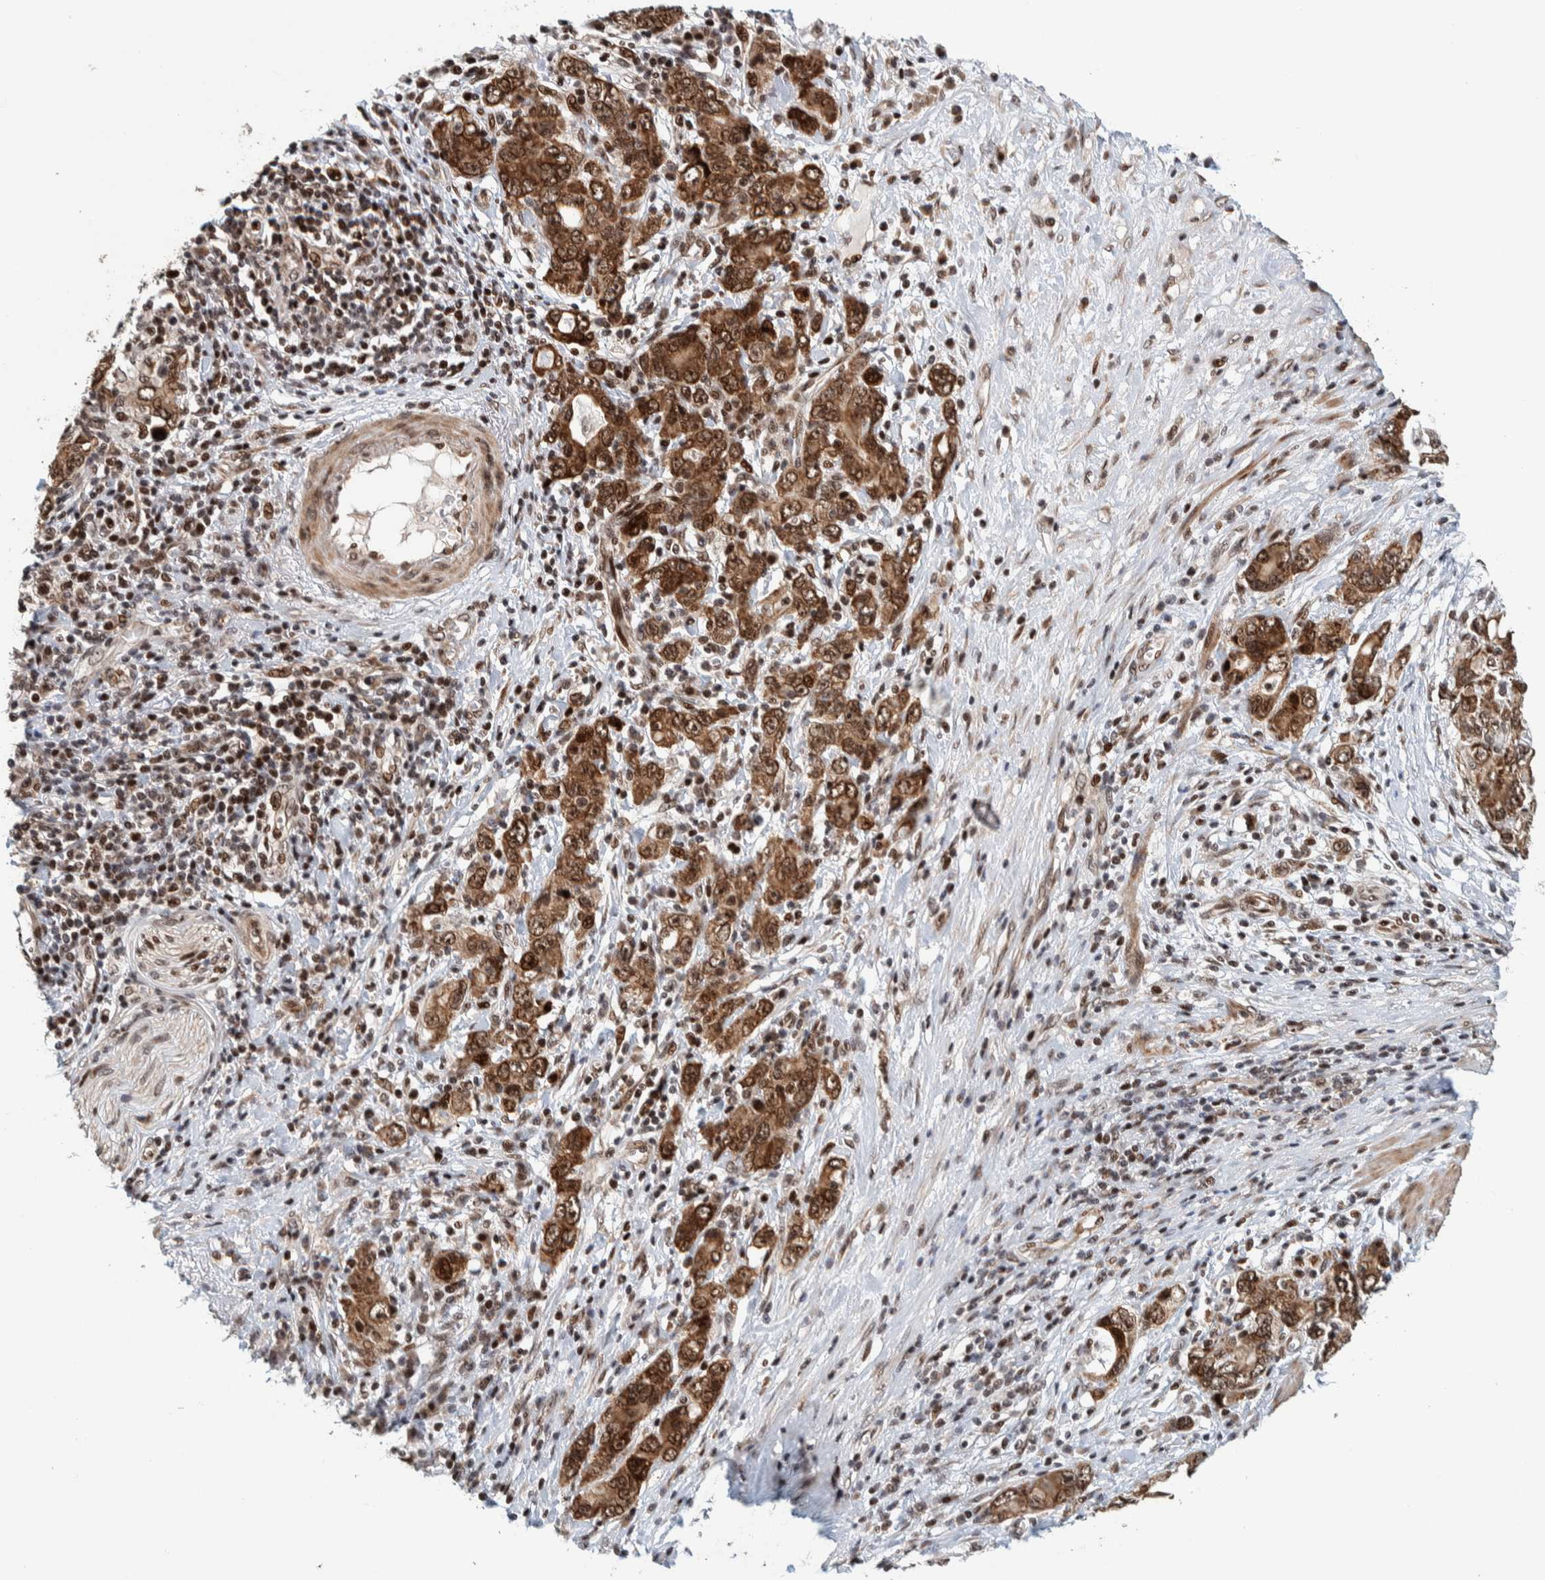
{"staining": {"intensity": "strong", "quantity": ">75%", "location": "cytoplasmic/membranous,nuclear"}, "tissue": "stomach cancer", "cell_type": "Tumor cells", "image_type": "cancer", "snomed": [{"axis": "morphology", "description": "Adenocarcinoma, NOS"}, {"axis": "topography", "description": "Stomach, lower"}], "caption": "Immunohistochemistry (IHC) histopathology image of stomach adenocarcinoma stained for a protein (brown), which demonstrates high levels of strong cytoplasmic/membranous and nuclear expression in approximately >75% of tumor cells.", "gene": "CHD4", "patient": {"sex": "female", "age": 93}}